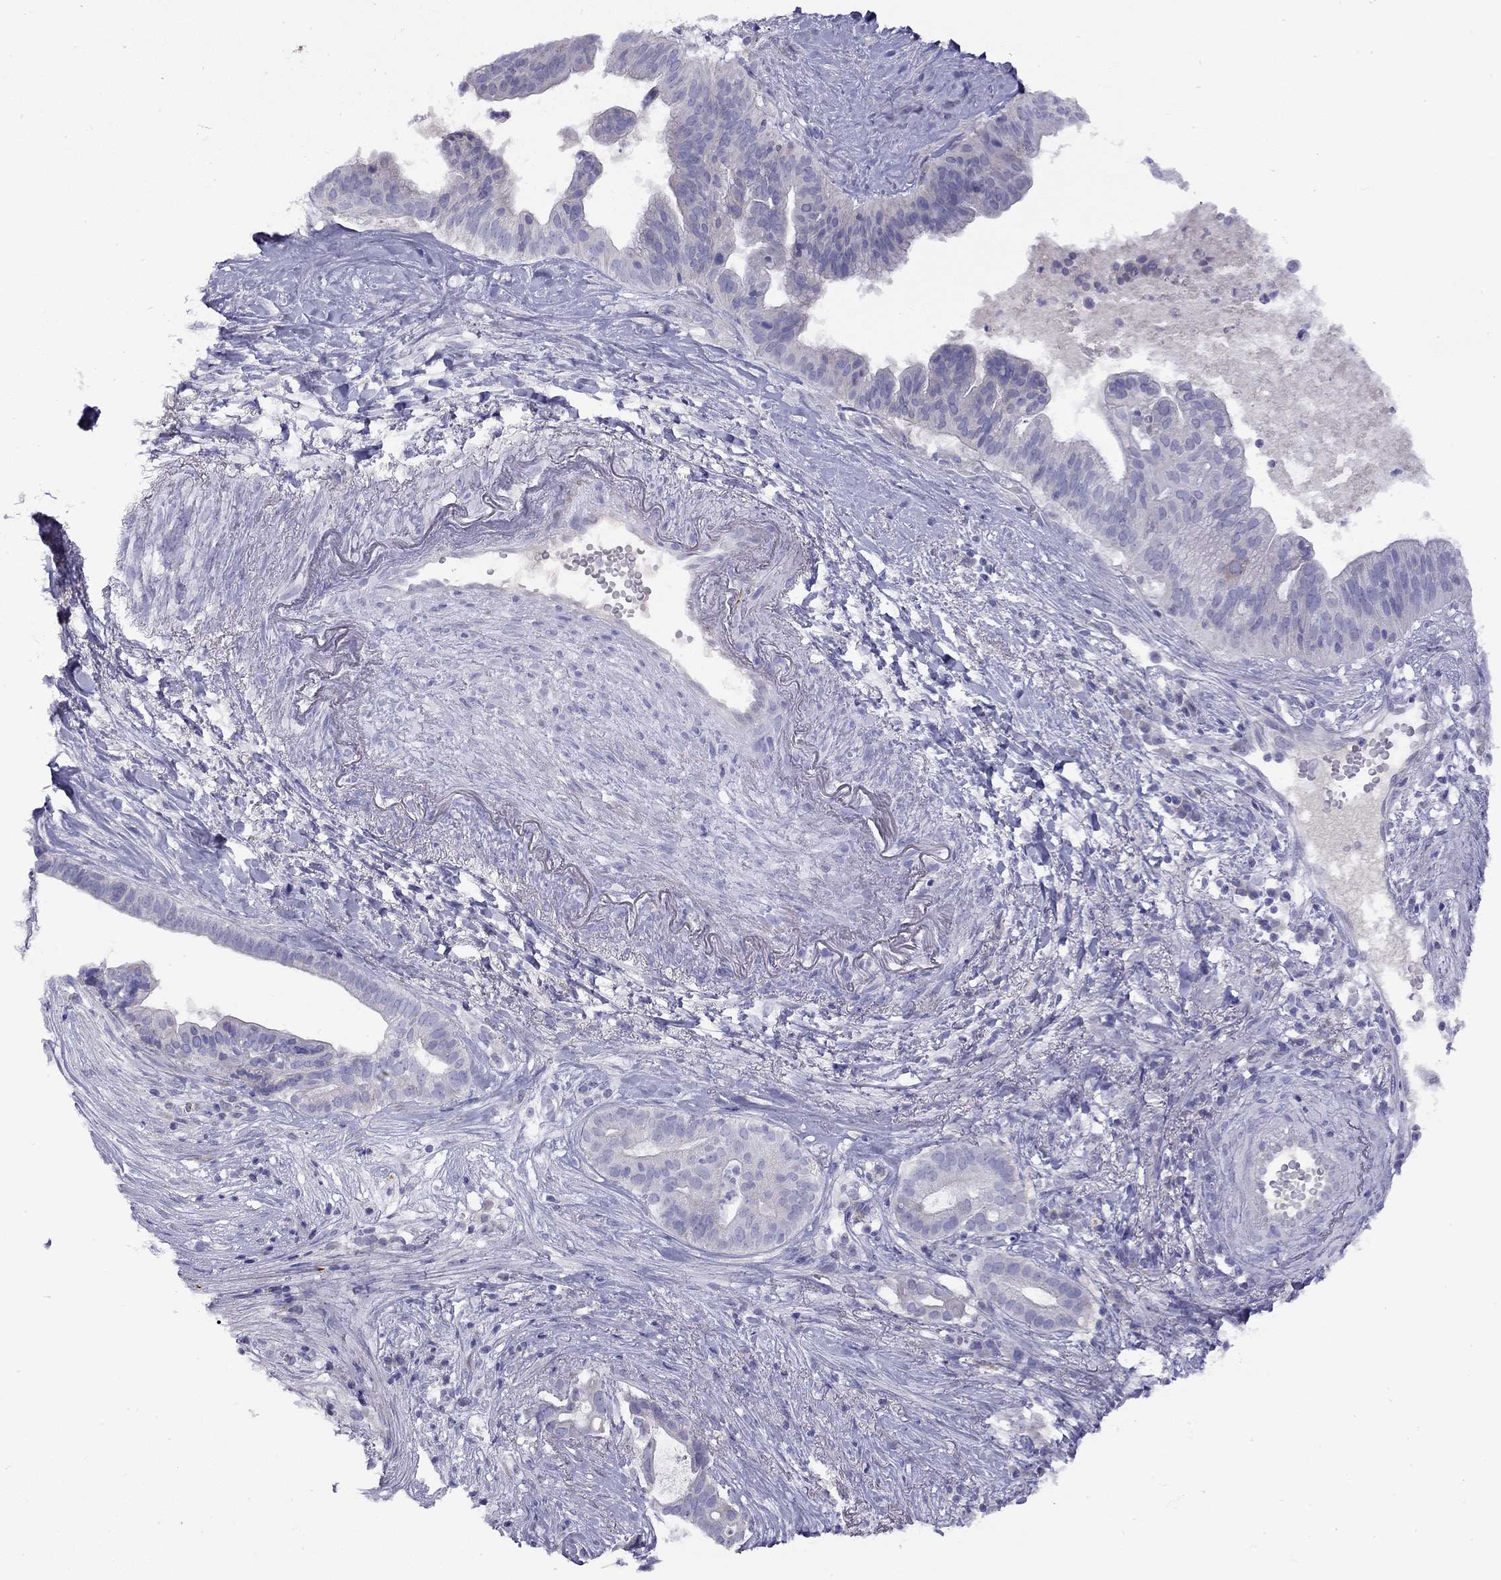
{"staining": {"intensity": "negative", "quantity": "none", "location": "none"}, "tissue": "pancreatic cancer", "cell_type": "Tumor cells", "image_type": "cancer", "snomed": [{"axis": "morphology", "description": "Adenocarcinoma, NOS"}, {"axis": "topography", "description": "Pancreas"}], "caption": "Human pancreatic cancer (adenocarcinoma) stained for a protein using immunohistochemistry exhibits no expression in tumor cells.", "gene": "CPNE4", "patient": {"sex": "male", "age": 61}}